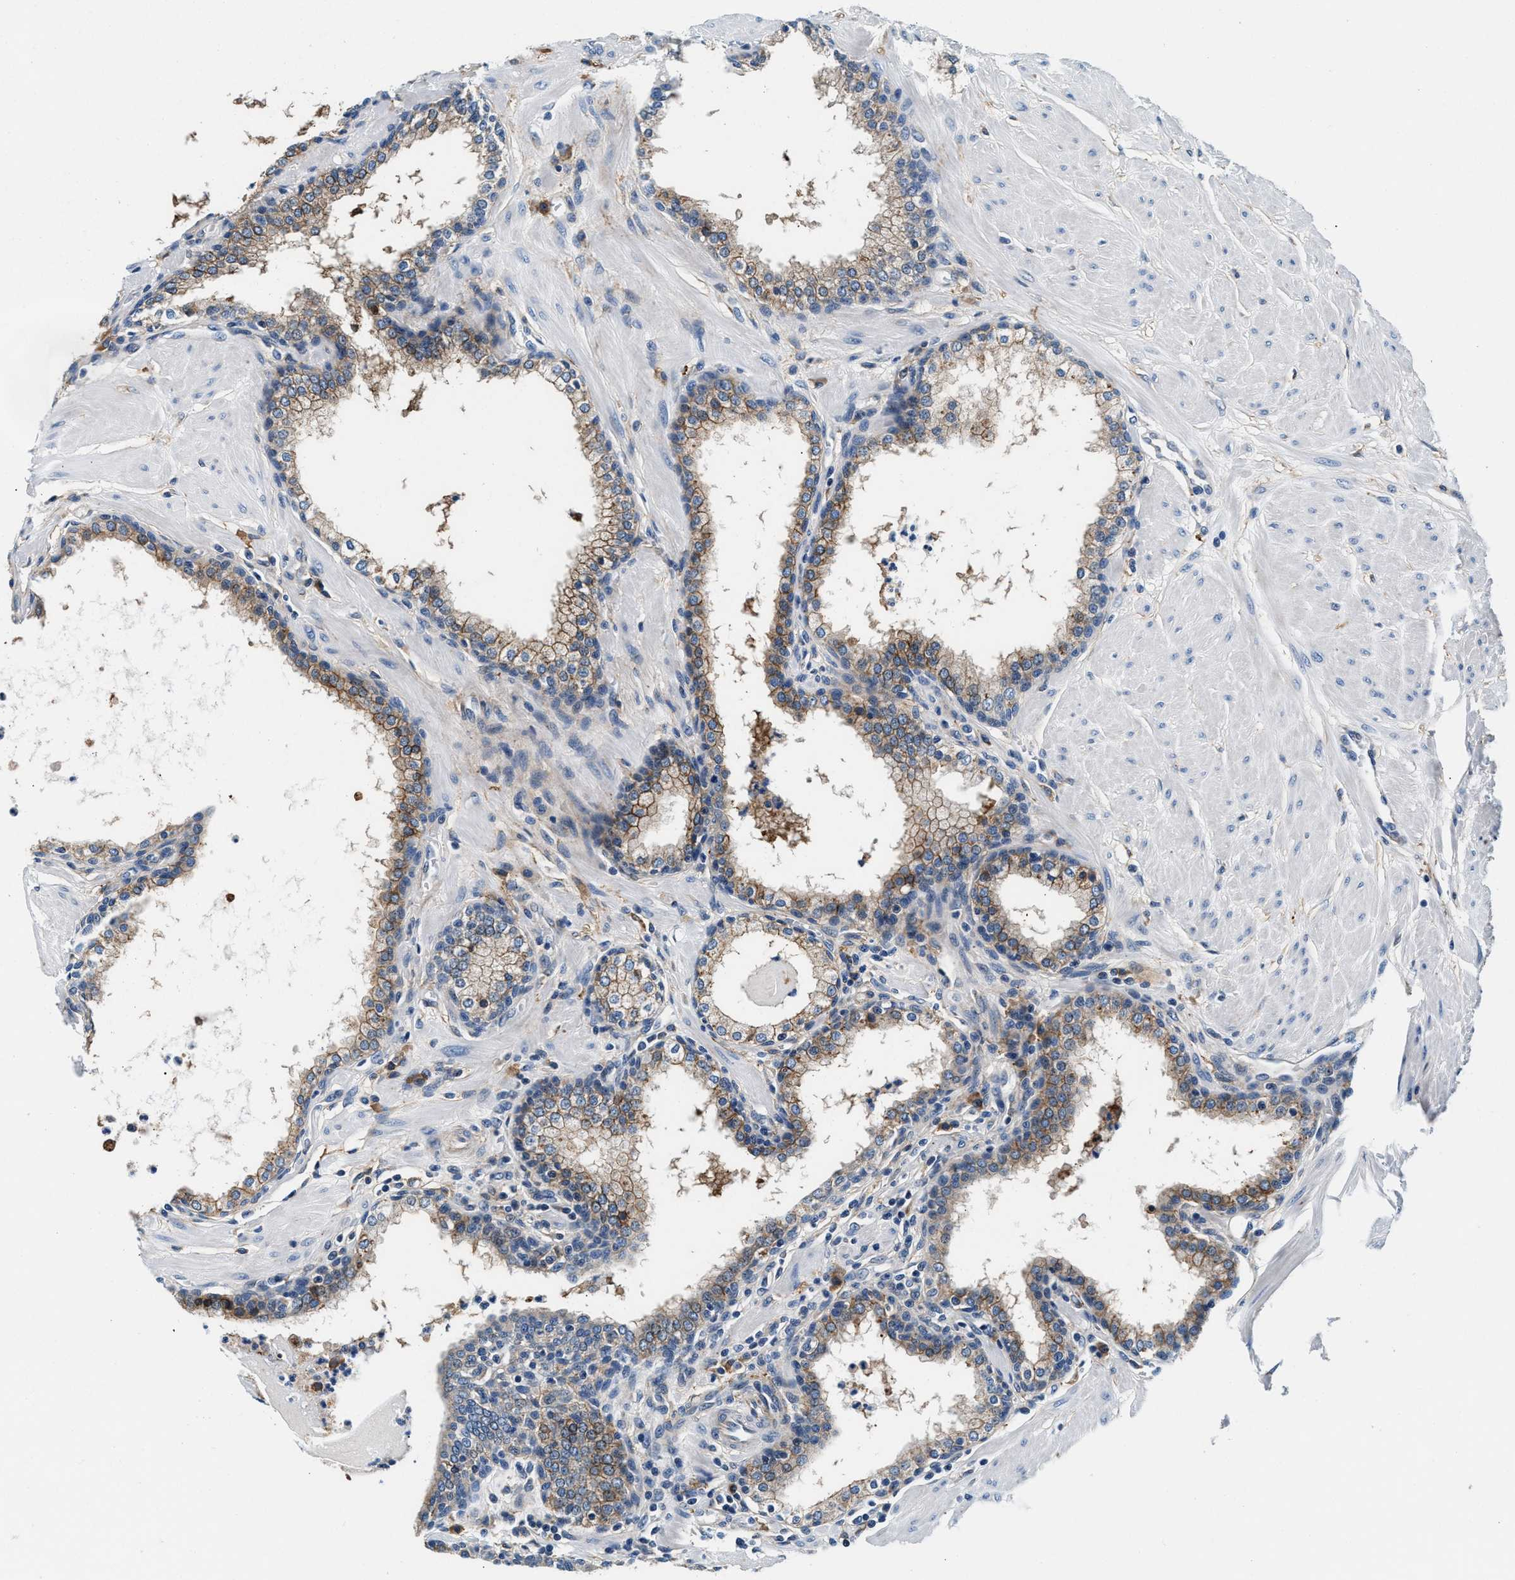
{"staining": {"intensity": "moderate", "quantity": "25%-75%", "location": "cytoplasmic/membranous"}, "tissue": "prostate", "cell_type": "Glandular cells", "image_type": "normal", "snomed": [{"axis": "morphology", "description": "Normal tissue, NOS"}, {"axis": "topography", "description": "Prostate"}], "caption": "Immunohistochemical staining of benign prostate demonstrates 25%-75% levels of moderate cytoplasmic/membranous protein expression in about 25%-75% of glandular cells.", "gene": "SLFN11", "patient": {"sex": "male", "age": 51}}